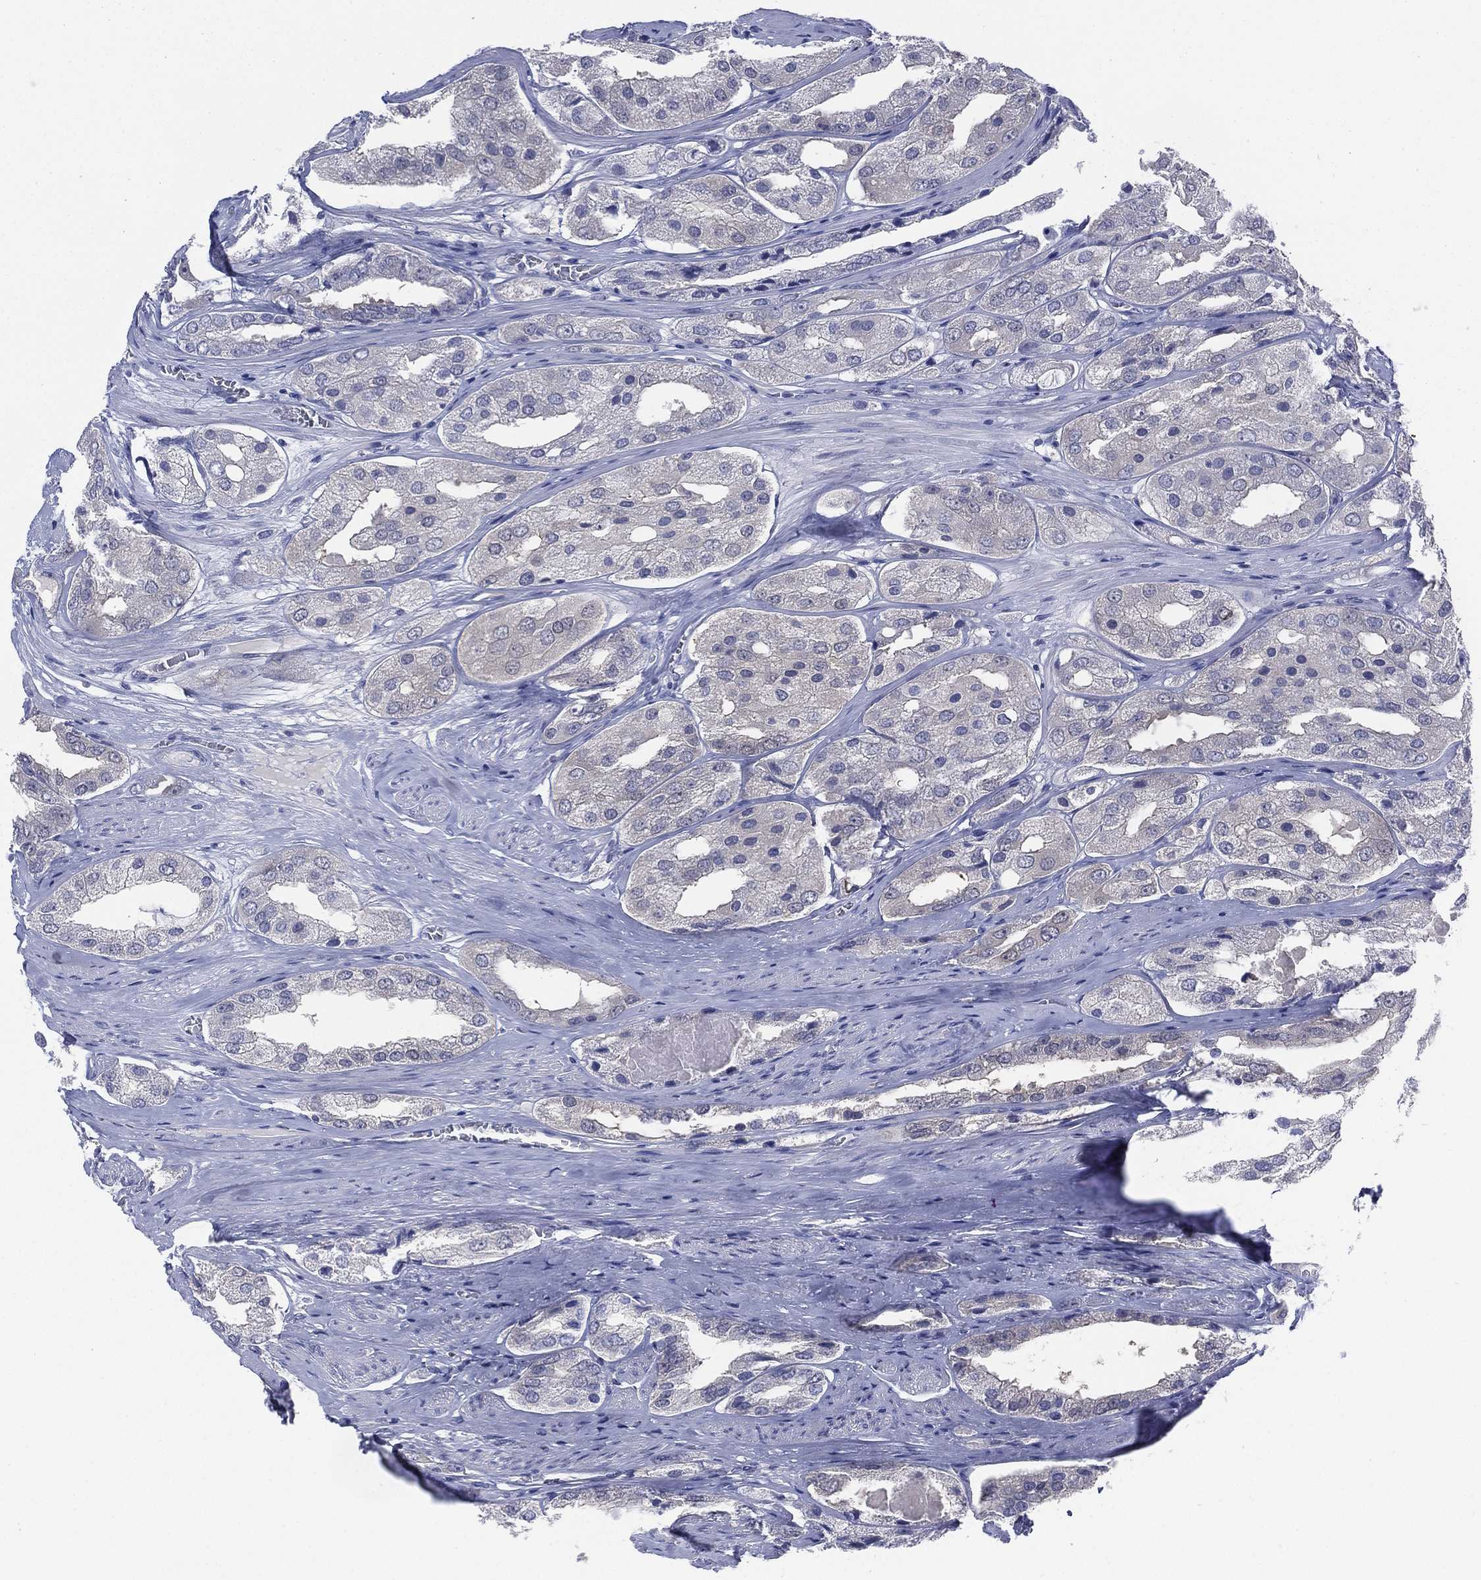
{"staining": {"intensity": "negative", "quantity": "none", "location": "none"}, "tissue": "prostate cancer", "cell_type": "Tumor cells", "image_type": "cancer", "snomed": [{"axis": "morphology", "description": "Adenocarcinoma, Low grade"}, {"axis": "topography", "description": "Prostate"}], "caption": "IHC of prostate cancer (low-grade adenocarcinoma) shows no staining in tumor cells.", "gene": "C5orf46", "patient": {"sex": "male", "age": 69}}